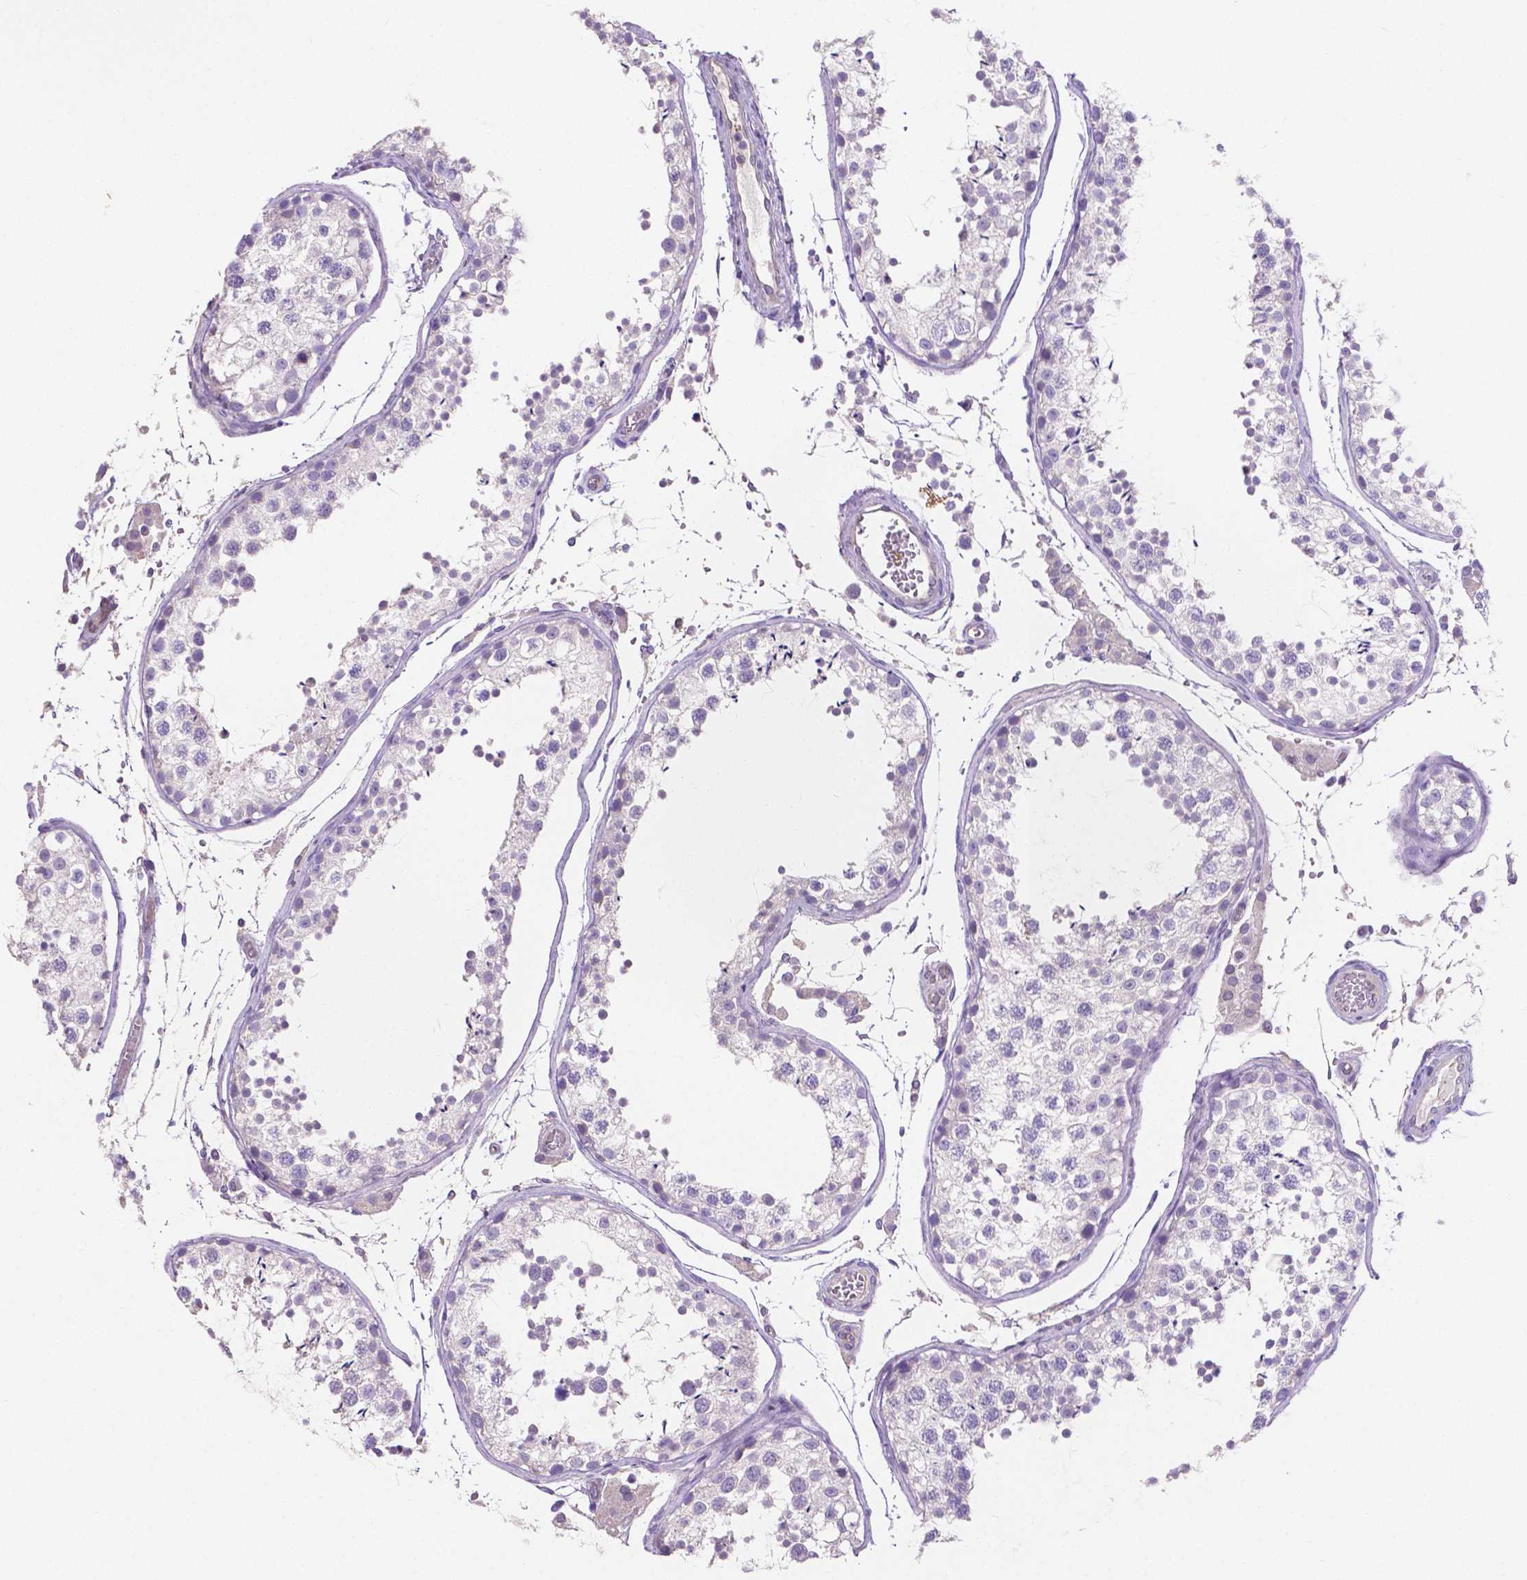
{"staining": {"intensity": "negative", "quantity": "none", "location": "none"}, "tissue": "testis", "cell_type": "Cells in seminiferous ducts", "image_type": "normal", "snomed": [{"axis": "morphology", "description": "Normal tissue, NOS"}, {"axis": "topography", "description": "Testis"}], "caption": "The IHC photomicrograph has no significant positivity in cells in seminiferous ducts of testis. (DAB (3,3'-diaminobenzidine) immunohistochemistry with hematoxylin counter stain).", "gene": "MMP9", "patient": {"sex": "male", "age": 29}}